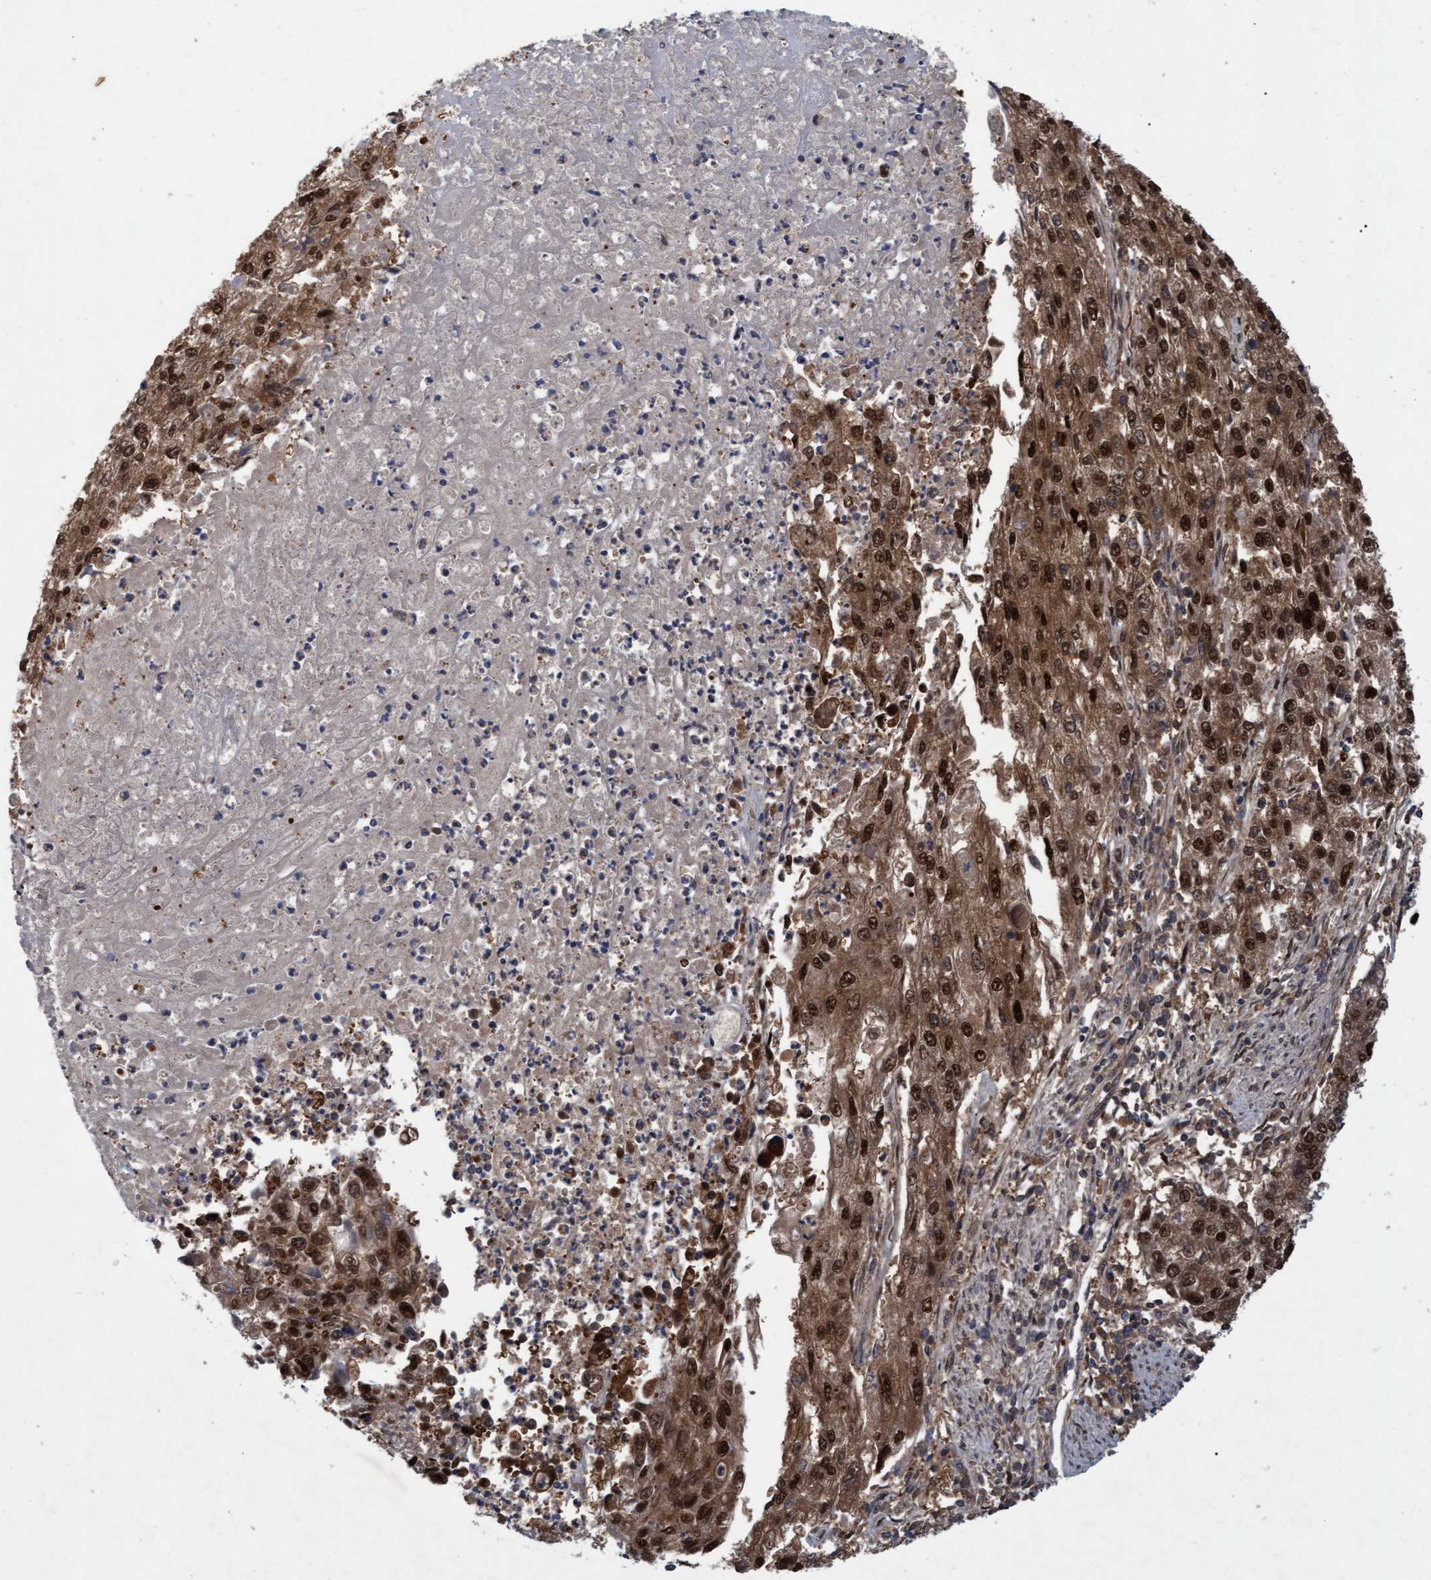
{"staining": {"intensity": "strong", "quantity": ">75%", "location": "cytoplasmic/membranous,nuclear"}, "tissue": "endometrial cancer", "cell_type": "Tumor cells", "image_type": "cancer", "snomed": [{"axis": "morphology", "description": "Adenocarcinoma, NOS"}, {"axis": "topography", "description": "Endometrium"}], "caption": "Endometrial cancer (adenocarcinoma) stained for a protein shows strong cytoplasmic/membranous and nuclear positivity in tumor cells.", "gene": "PSMB6", "patient": {"sex": "female", "age": 49}}